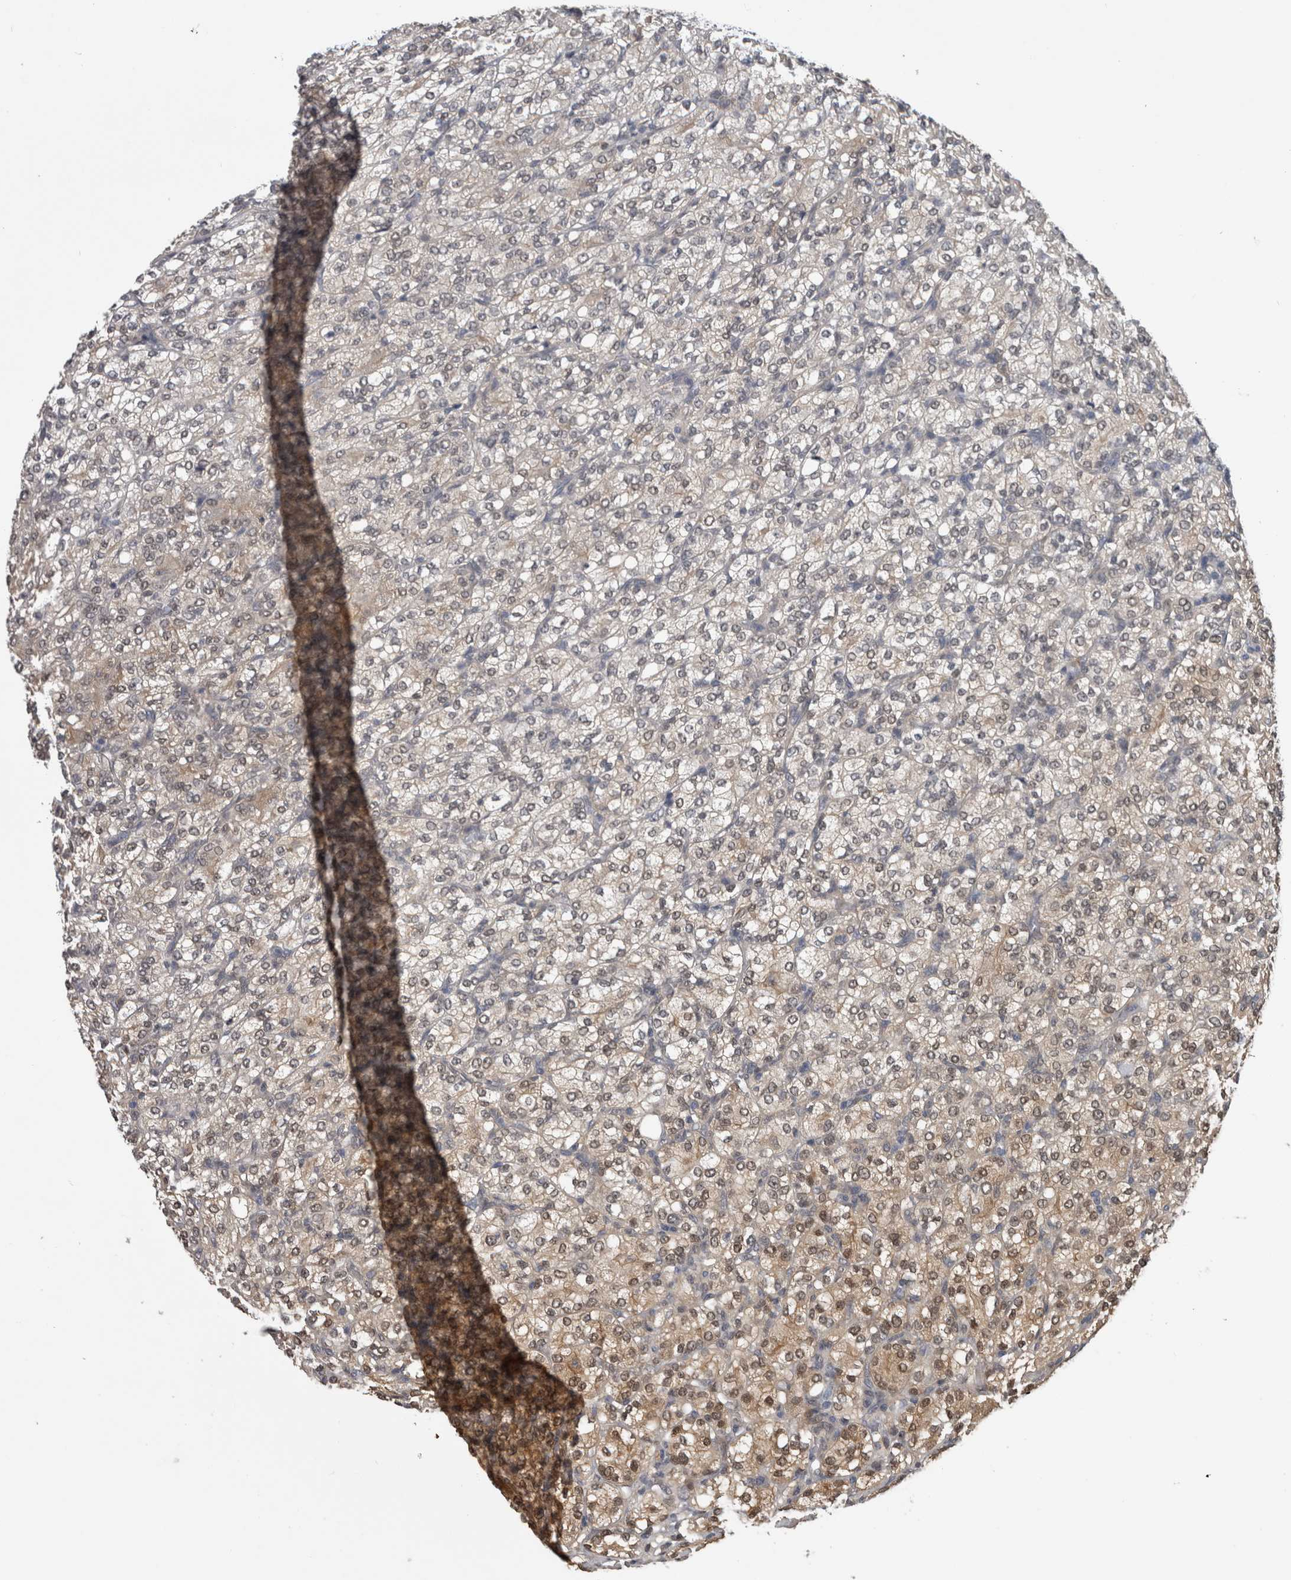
{"staining": {"intensity": "weak", "quantity": "<25%", "location": "cytoplasmic/membranous,nuclear"}, "tissue": "renal cancer", "cell_type": "Tumor cells", "image_type": "cancer", "snomed": [{"axis": "morphology", "description": "Adenocarcinoma, NOS"}, {"axis": "topography", "description": "Kidney"}], "caption": "This is an immunohistochemistry (IHC) micrograph of renal adenocarcinoma. There is no expression in tumor cells.", "gene": "NAPRT", "patient": {"sex": "male", "age": 77}}